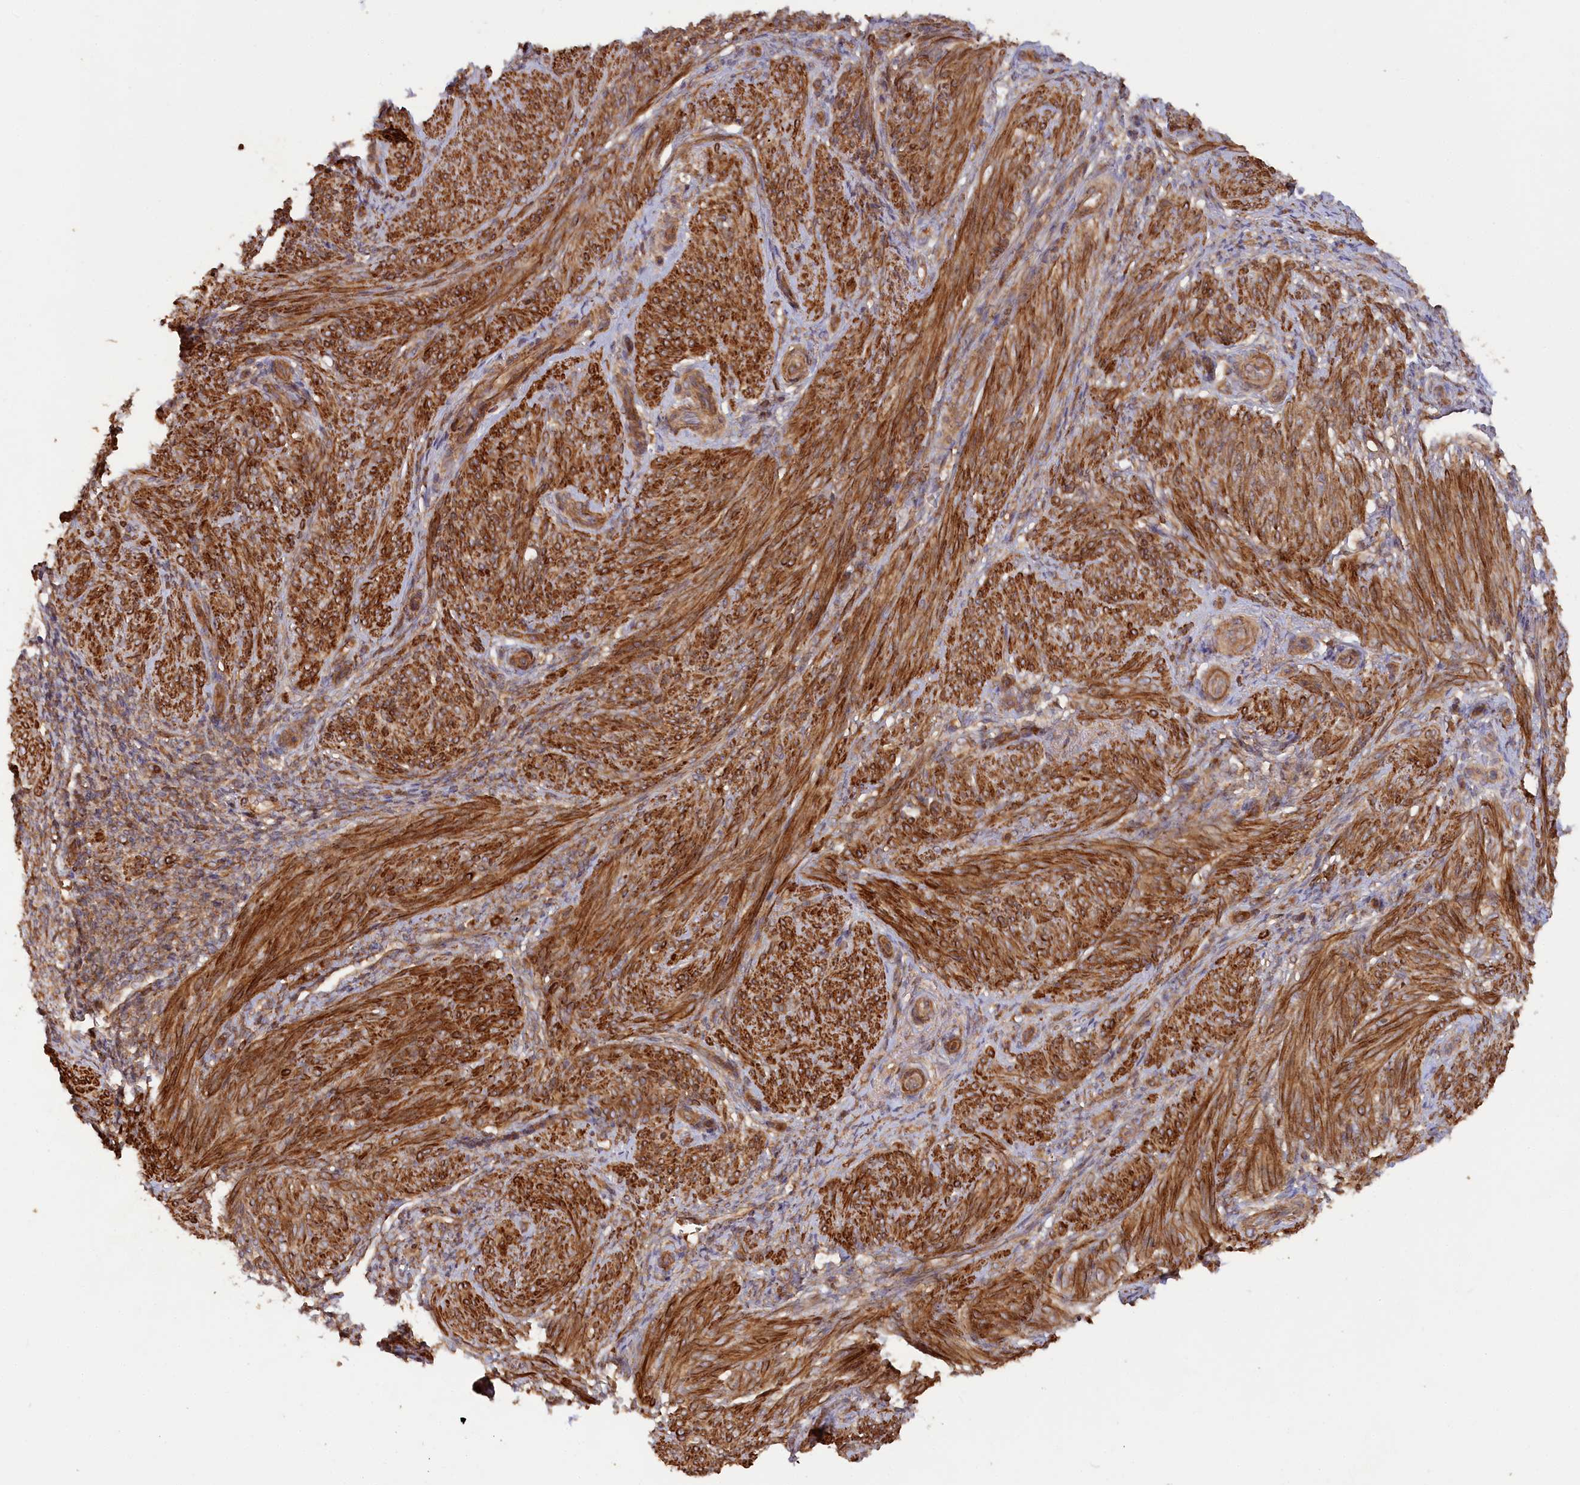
{"staining": {"intensity": "strong", "quantity": ">75%", "location": "cytoplasmic/membranous"}, "tissue": "smooth muscle", "cell_type": "Smooth muscle cells", "image_type": "normal", "snomed": [{"axis": "morphology", "description": "Normal tissue, NOS"}, {"axis": "topography", "description": "Smooth muscle"}], "caption": "High-power microscopy captured an immunohistochemistry (IHC) image of normal smooth muscle, revealing strong cytoplasmic/membranous staining in about >75% of smooth muscle cells. (DAB IHC with brightfield microscopy, high magnification).", "gene": "PAIP2", "patient": {"sex": "female", "age": 39}}